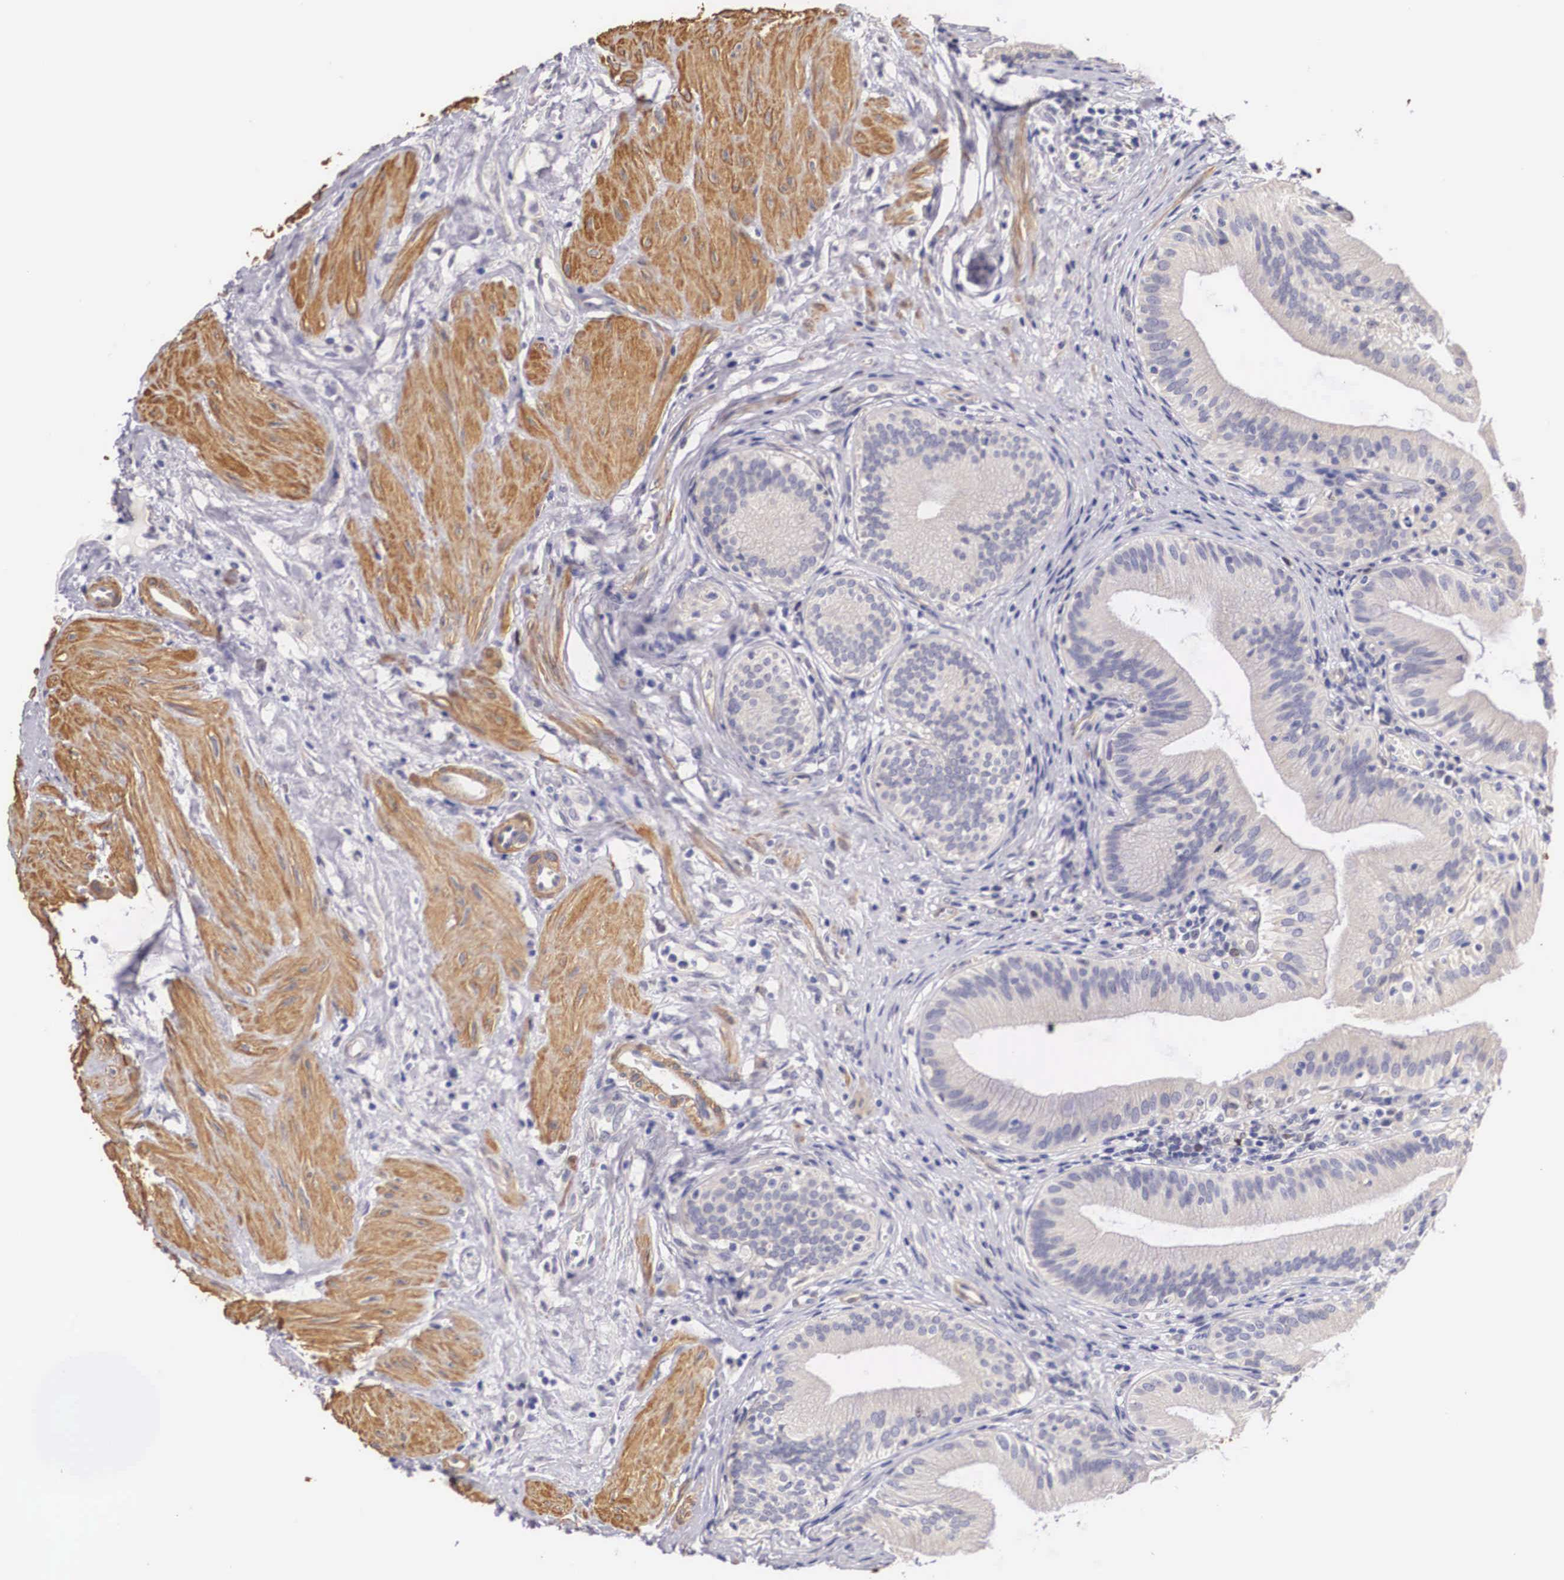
{"staining": {"intensity": "negative", "quantity": "none", "location": "none"}, "tissue": "gallbladder", "cell_type": "Glandular cells", "image_type": "normal", "snomed": [{"axis": "morphology", "description": "Normal tissue, NOS"}, {"axis": "topography", "description": "Gallbladder"}], "caption": "Human gallbladder stained for a protein using immunohistochemistry displays no expression in glandular cells.", "gene": "ENOX2", "patient": {"sex": "male", "age": 58}}